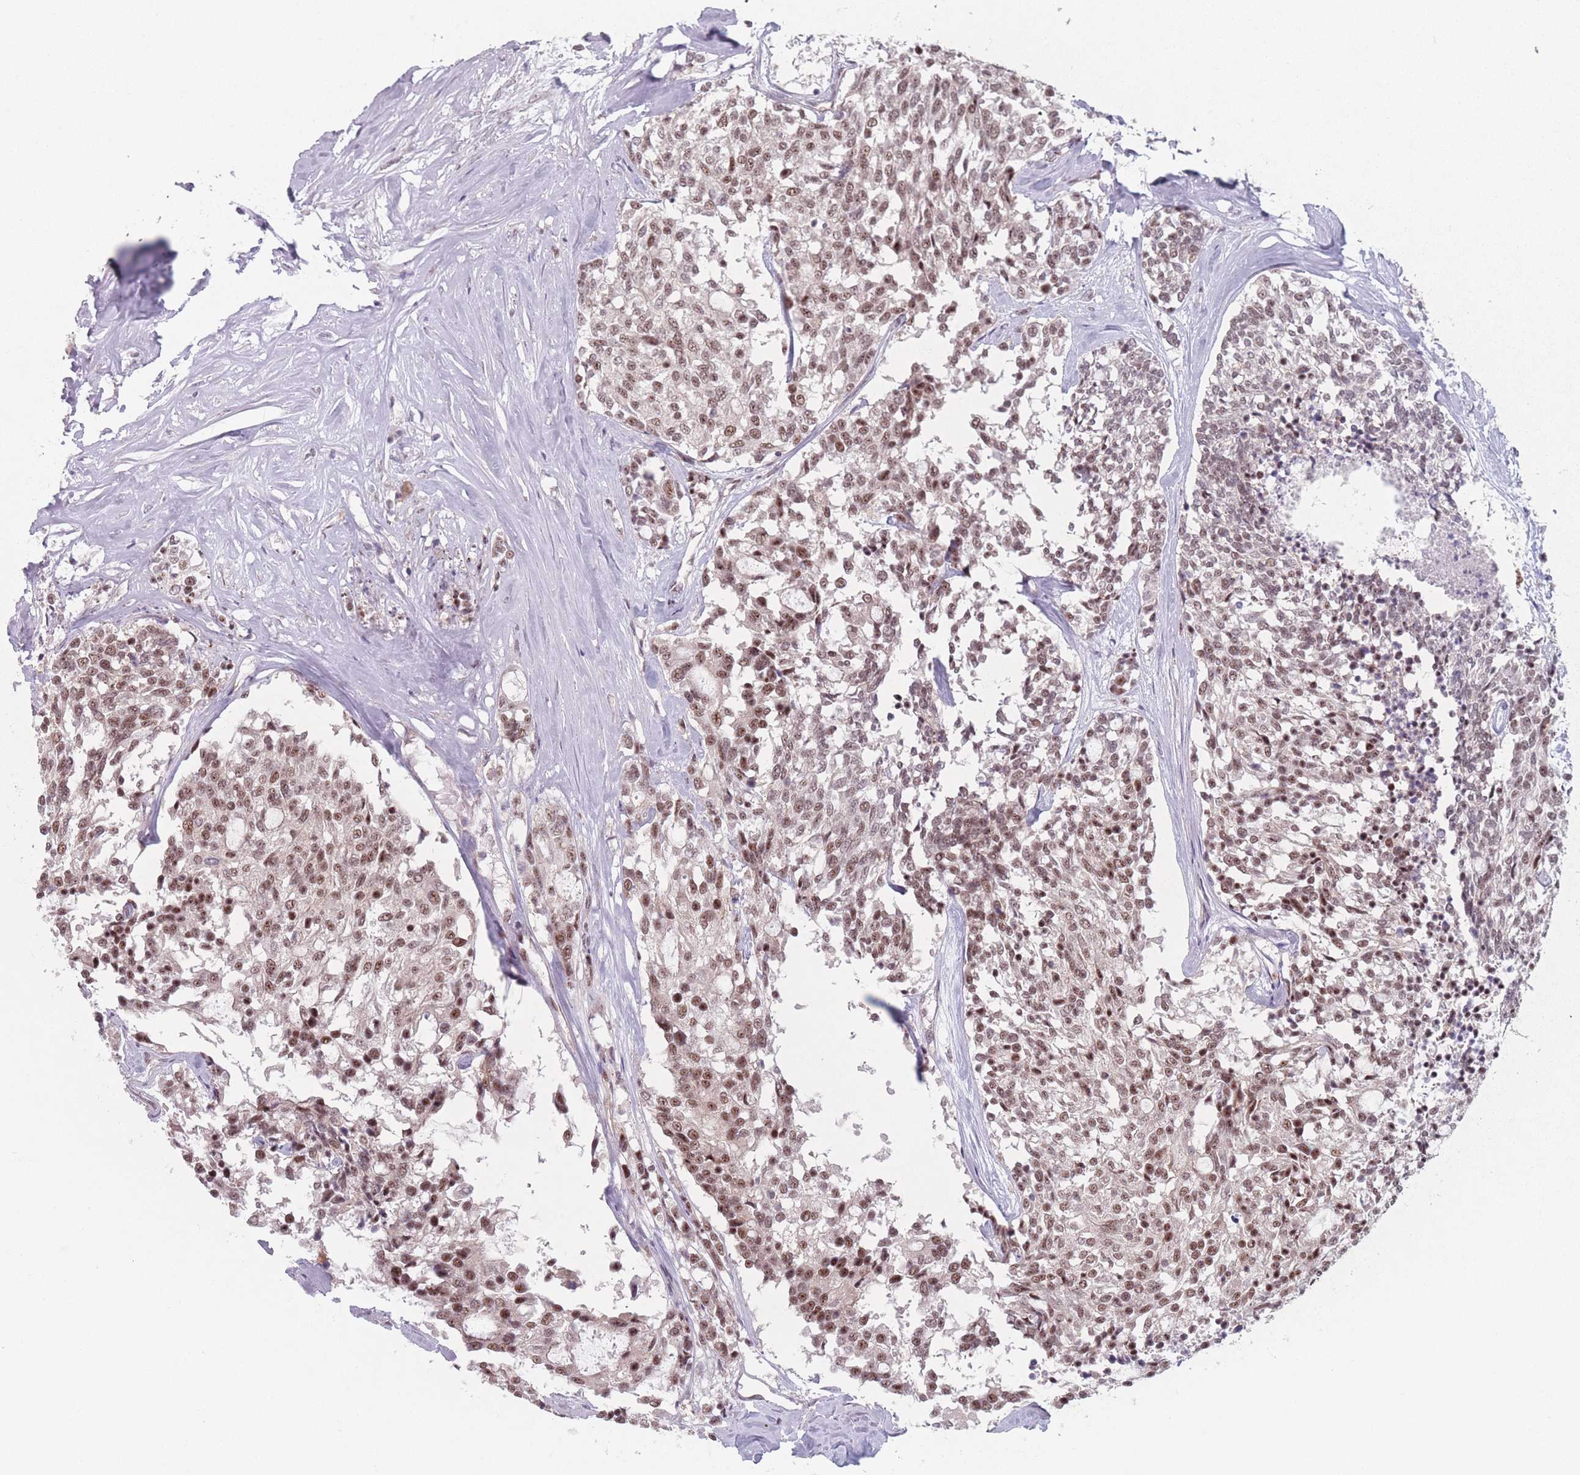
{"staining": {"intensity": "moderate", "quantity": ">75%", "location": "nuclear"}, "tissue": "carcinoid", "cell_type": "Tumor cells", "image_type": "cancer", "snomed": [{"axis": "morphology", "description": "Carcinoid, malignant, NOS"}, {"axis": "topography", "description": "Pancreas"}], "caption": "DAB (3,3'-diaminobenzidine) immunohistochemical staining of human carcinoid demonstrates moderate nuclear protein staining in approximately >75% of tumor cells.", "gene": "ZC3H14", "patient": {"sex": "female", "age": 54}}